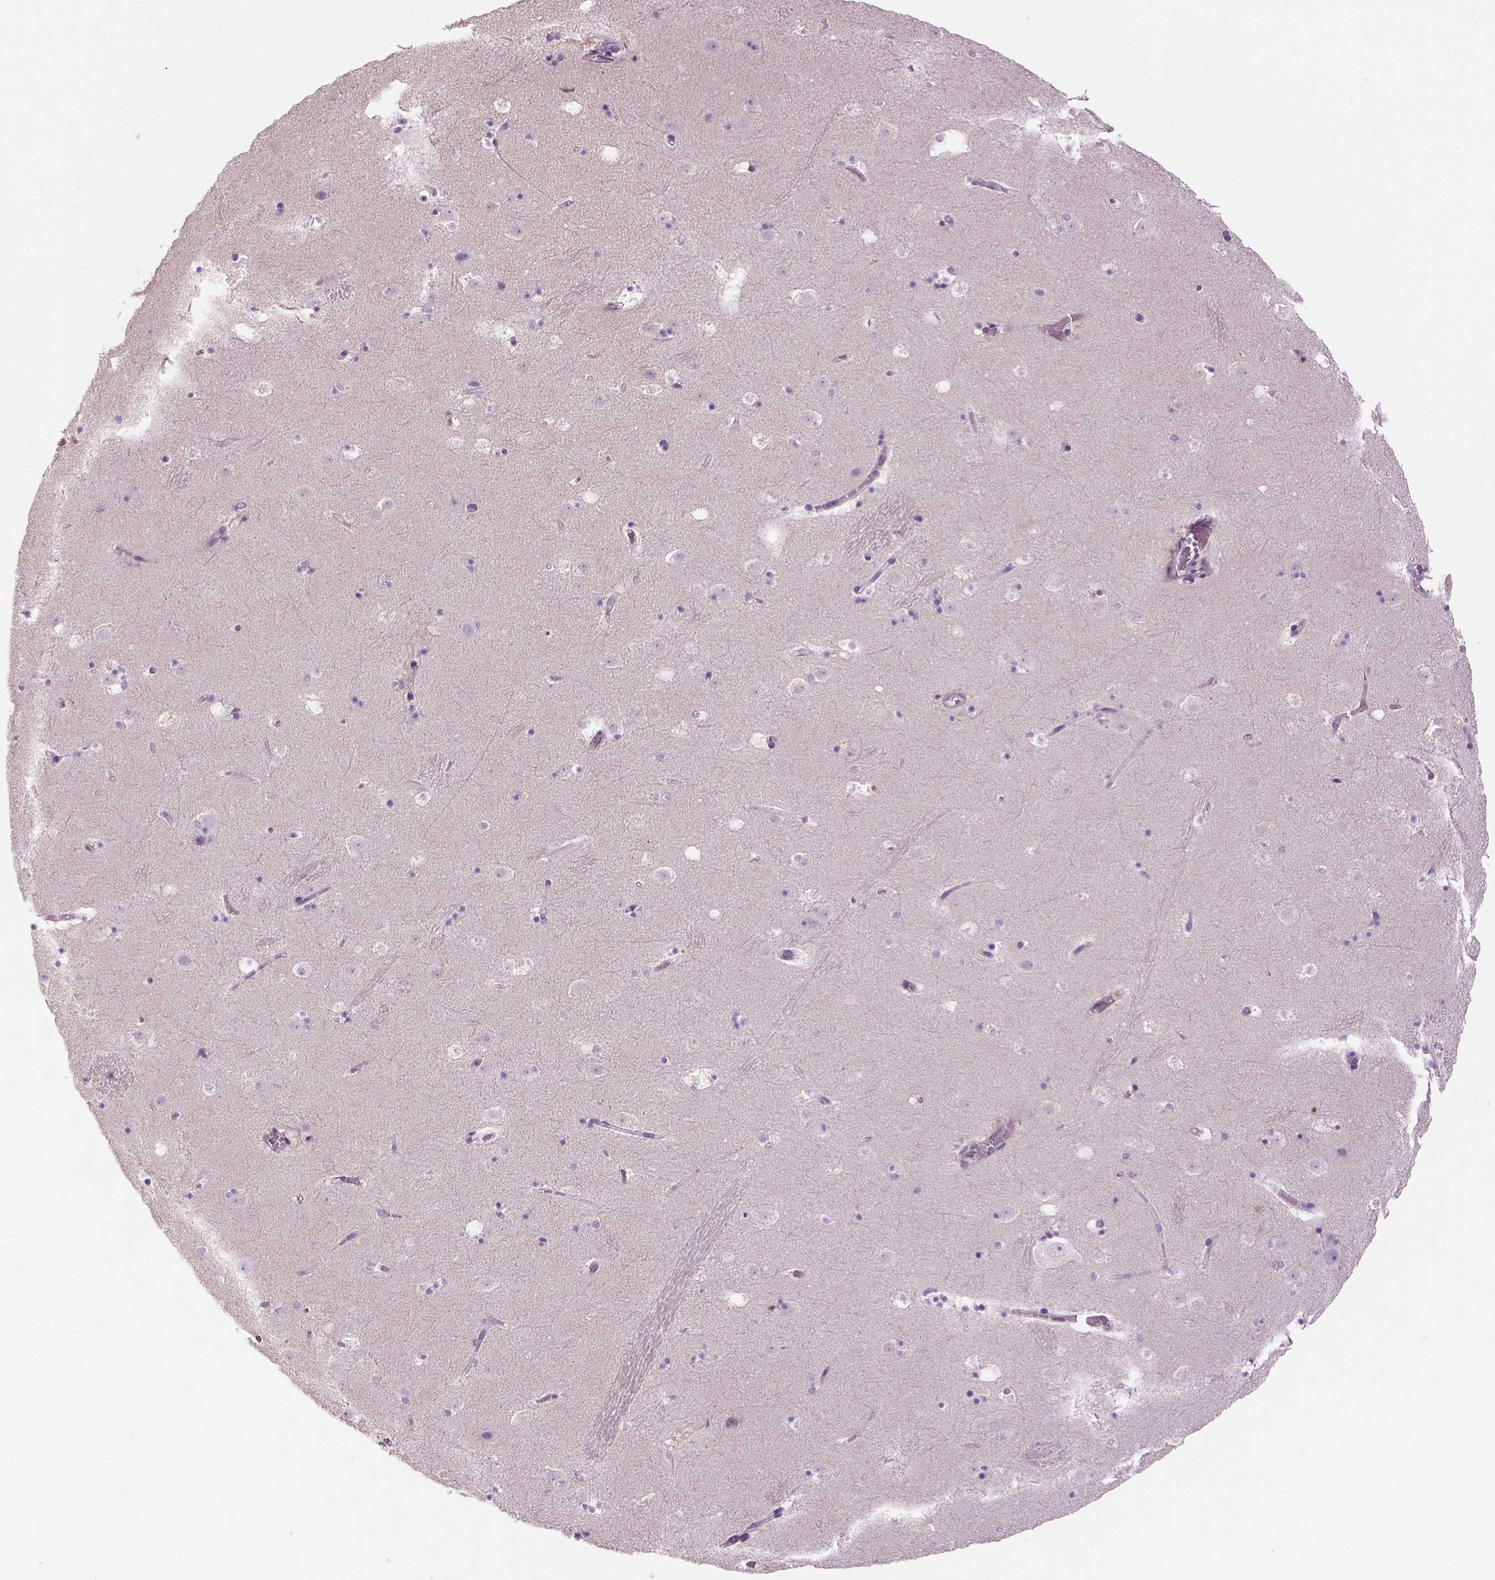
{"staining": {"intensity": "negative", "quantity": "none", "location": "none"}, "tissue": "caudate", "cell_type": "Glial cells", "image_type": "normal", "snomed": [{"axis": "morphology", "description": "Normal tissue, NOS"}, {"axis": "topography", "description": "Lateral ventricle wall"}], "caption": "DAB immunohistochemical staining of benign human caudate demonstrates no significant staining in glial cells. (DAB immunohistochemistry (IHC) visualized using brightfield microscopy, high magnification).", "gene": "NUDT6", "patient": {"sex": "male", "age": 37}}